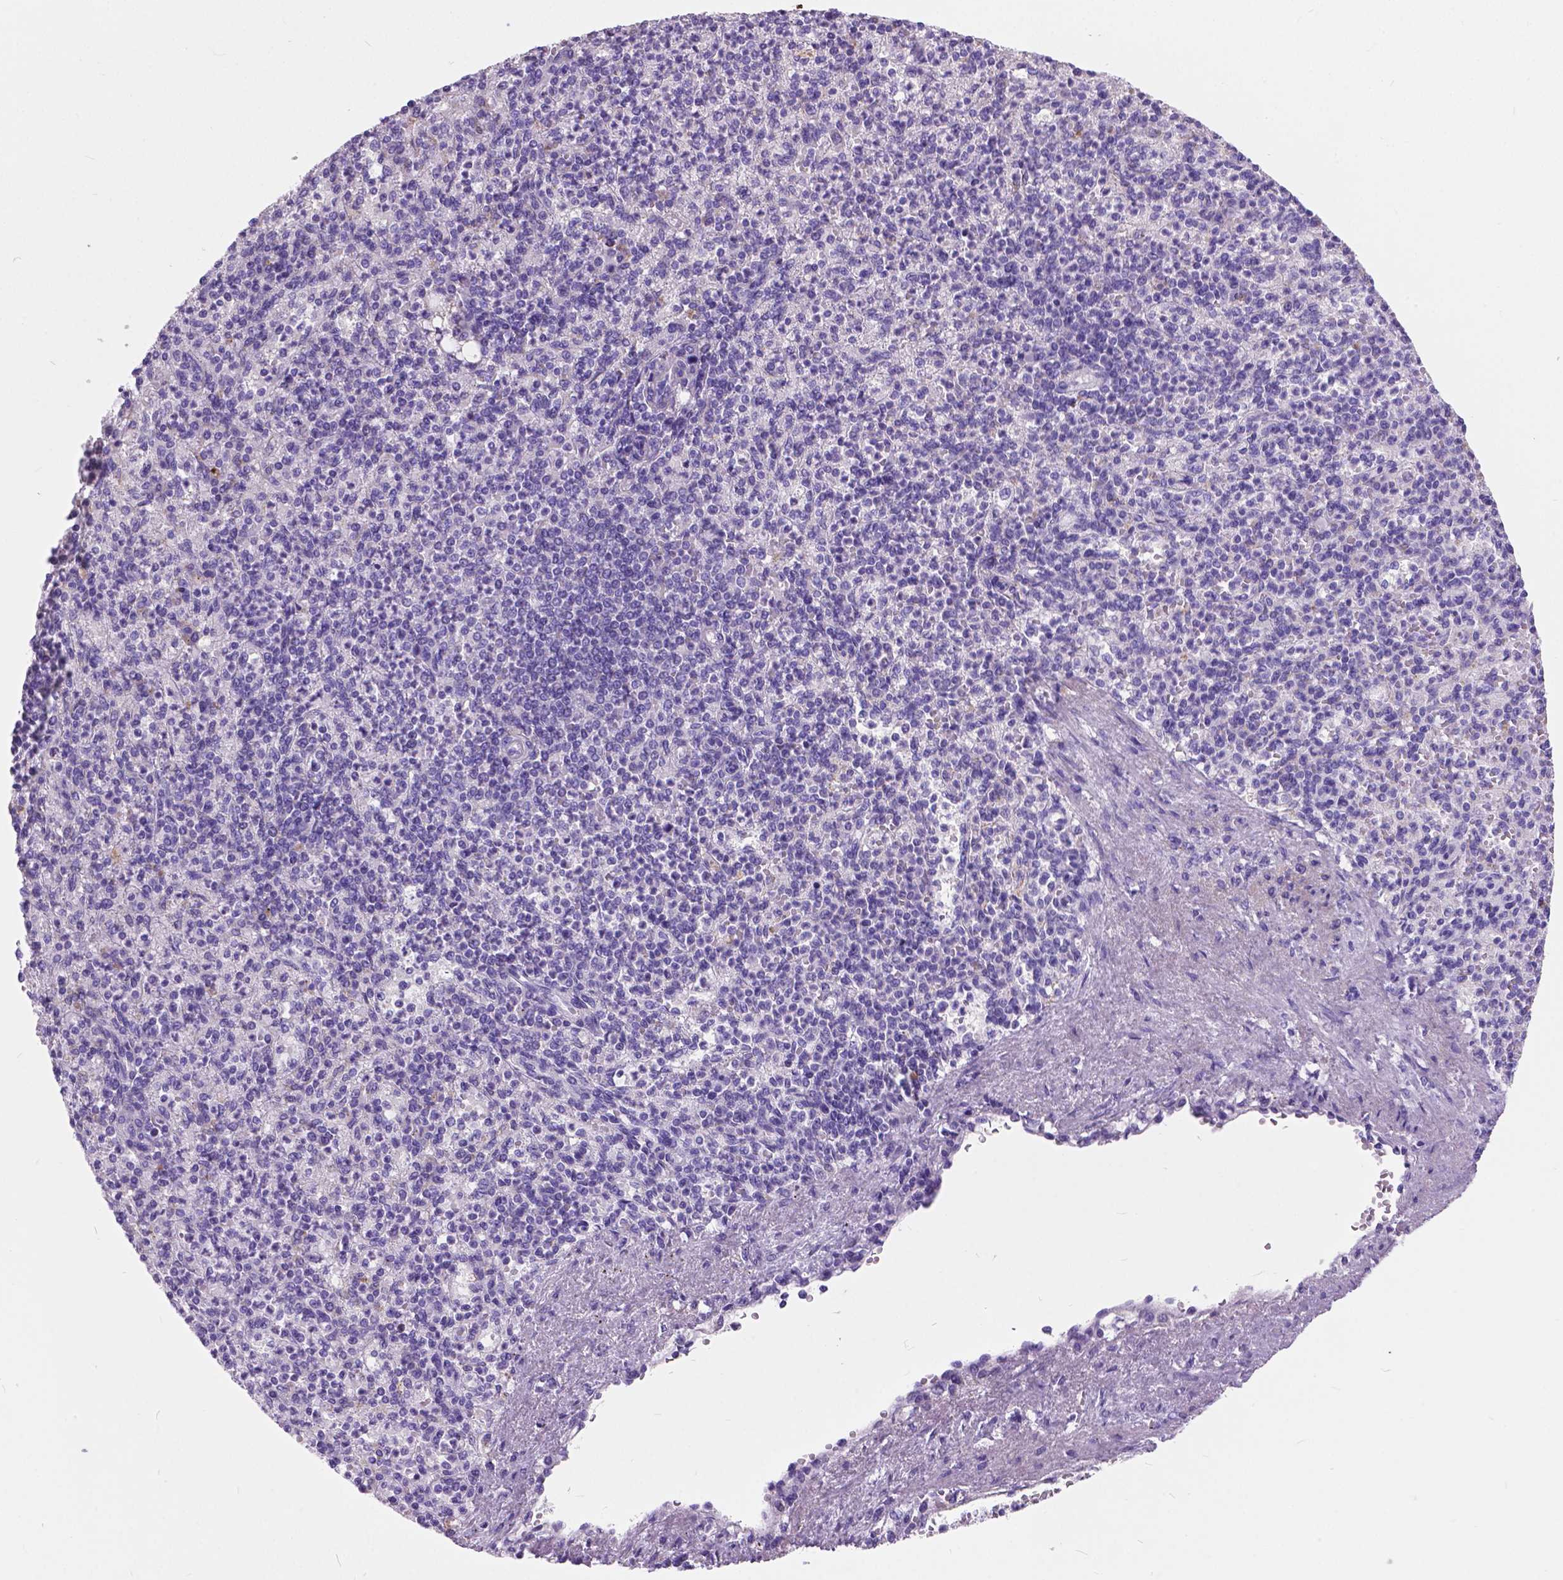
{"staining": {"intensity": "negative", "quantity": "none", "location": "none"}, "tissue": "spleen", "cell_type": "Cells in red pulp", "image_type": "normal", "snomed": [{"axis": "morphology", "description": "Normal tissue, NOS"}, {"axis": "topography", "description": "Spleen"}], "caption": "This is a photomicrograph of immunohistochemistry (IHC) staining of normal spleen, which shows no staining in cells in red pulp.", "gene": "ARMS2", "patient": {"sex": "female", "age": 74}}